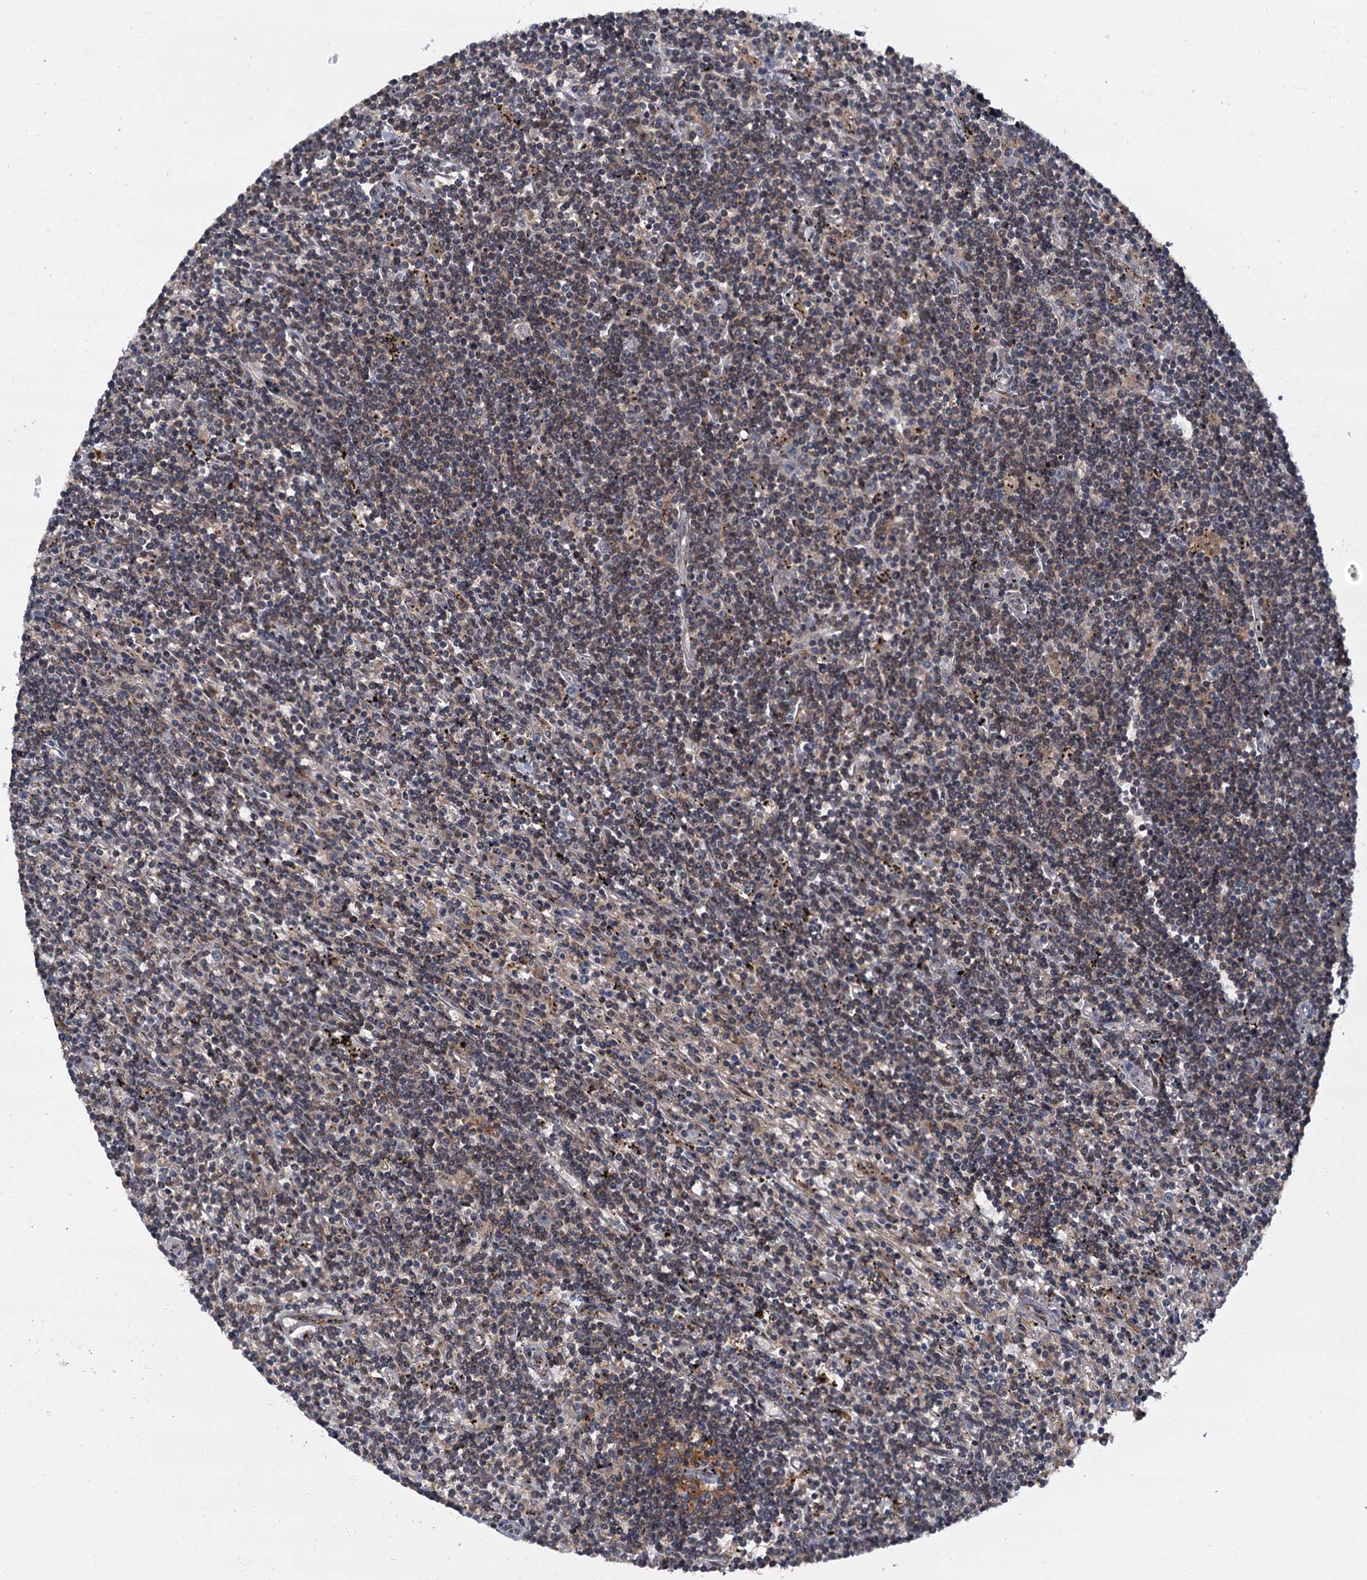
{"staining": {"intensity": "weak", "quantity": "<25%", "location": "cytoplasmic/membranous"}, "tissue": "lymphoma", "cell_type": "Tumor cells", "image_type": "cancer", "snomed": [{"axis": "morphology", "description": "Malignant lymphoma, non-Hodgkin's type, Low grade"}, {"axis": "topography", "description": "Spleen"}], "caption": "A high-resolution micrograph shows immunohistochemistry (IHC) staining of low-grade malignant lymphoma, non-Hodgkin's type, which demonstrates no significant positivity in tumor cells. (Immunohistochemistry (ihc), brightfield microscopy, high magnification).", "gene": "TOLLIP", "patient": {"sex": "male", "age": 76}}